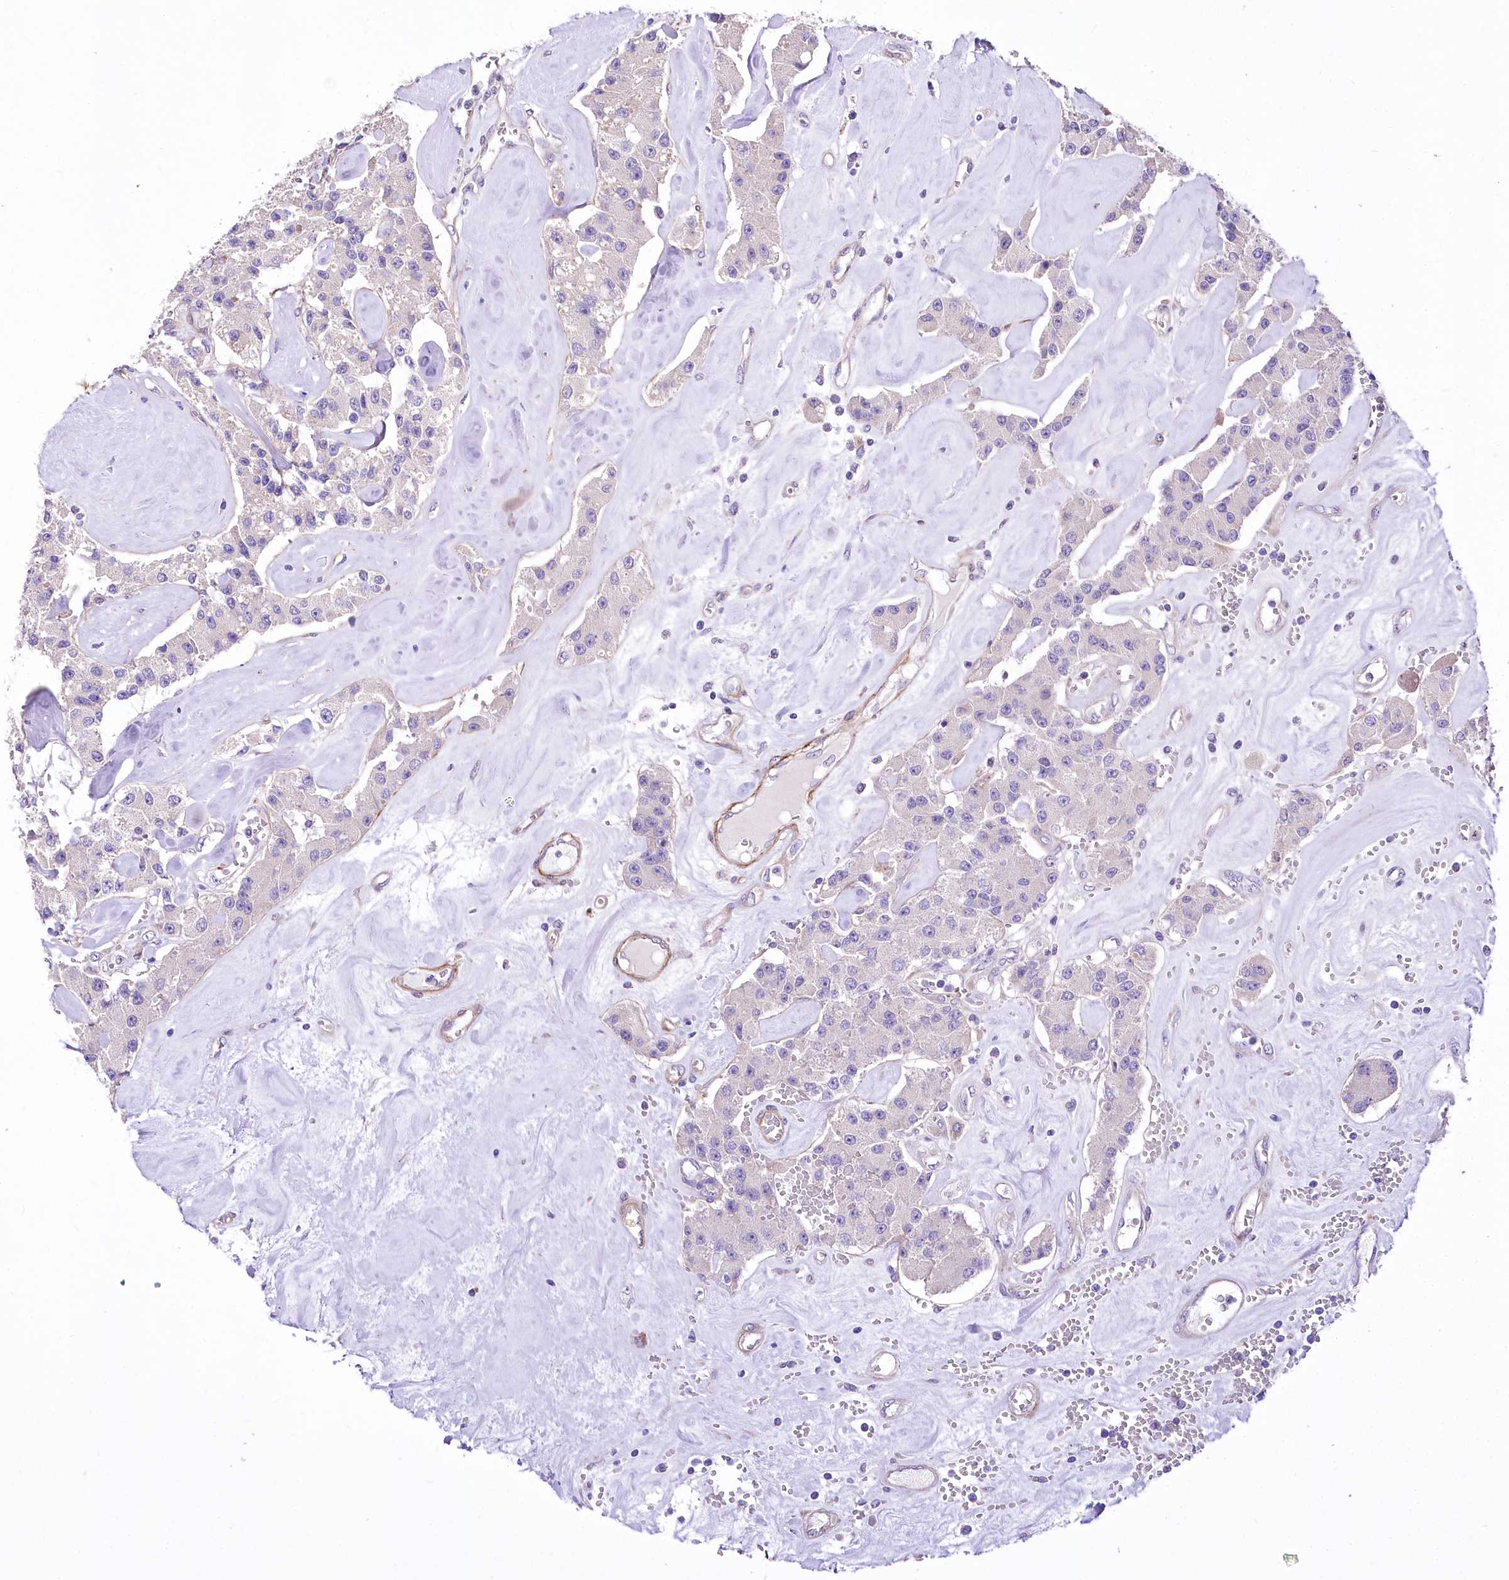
{"staining": {"intensity": "negative", "quantity": "none", "location": "none"}, "tissue": "carcinoid", "cell_type": "Tumor cells", "image_type": "cancer", "snomed": [{"axis": "morphology", "description": "Carcinoid, malignant, NOS"}, {"axis": "topography", "description": "Pancreas"}], "caption": "Malignant carcinoid was stained to show a protein in brown. There is no significant expression in tumor cells.", "gene": "RDH16", "patient": {"sex": "male", "age": 41}}